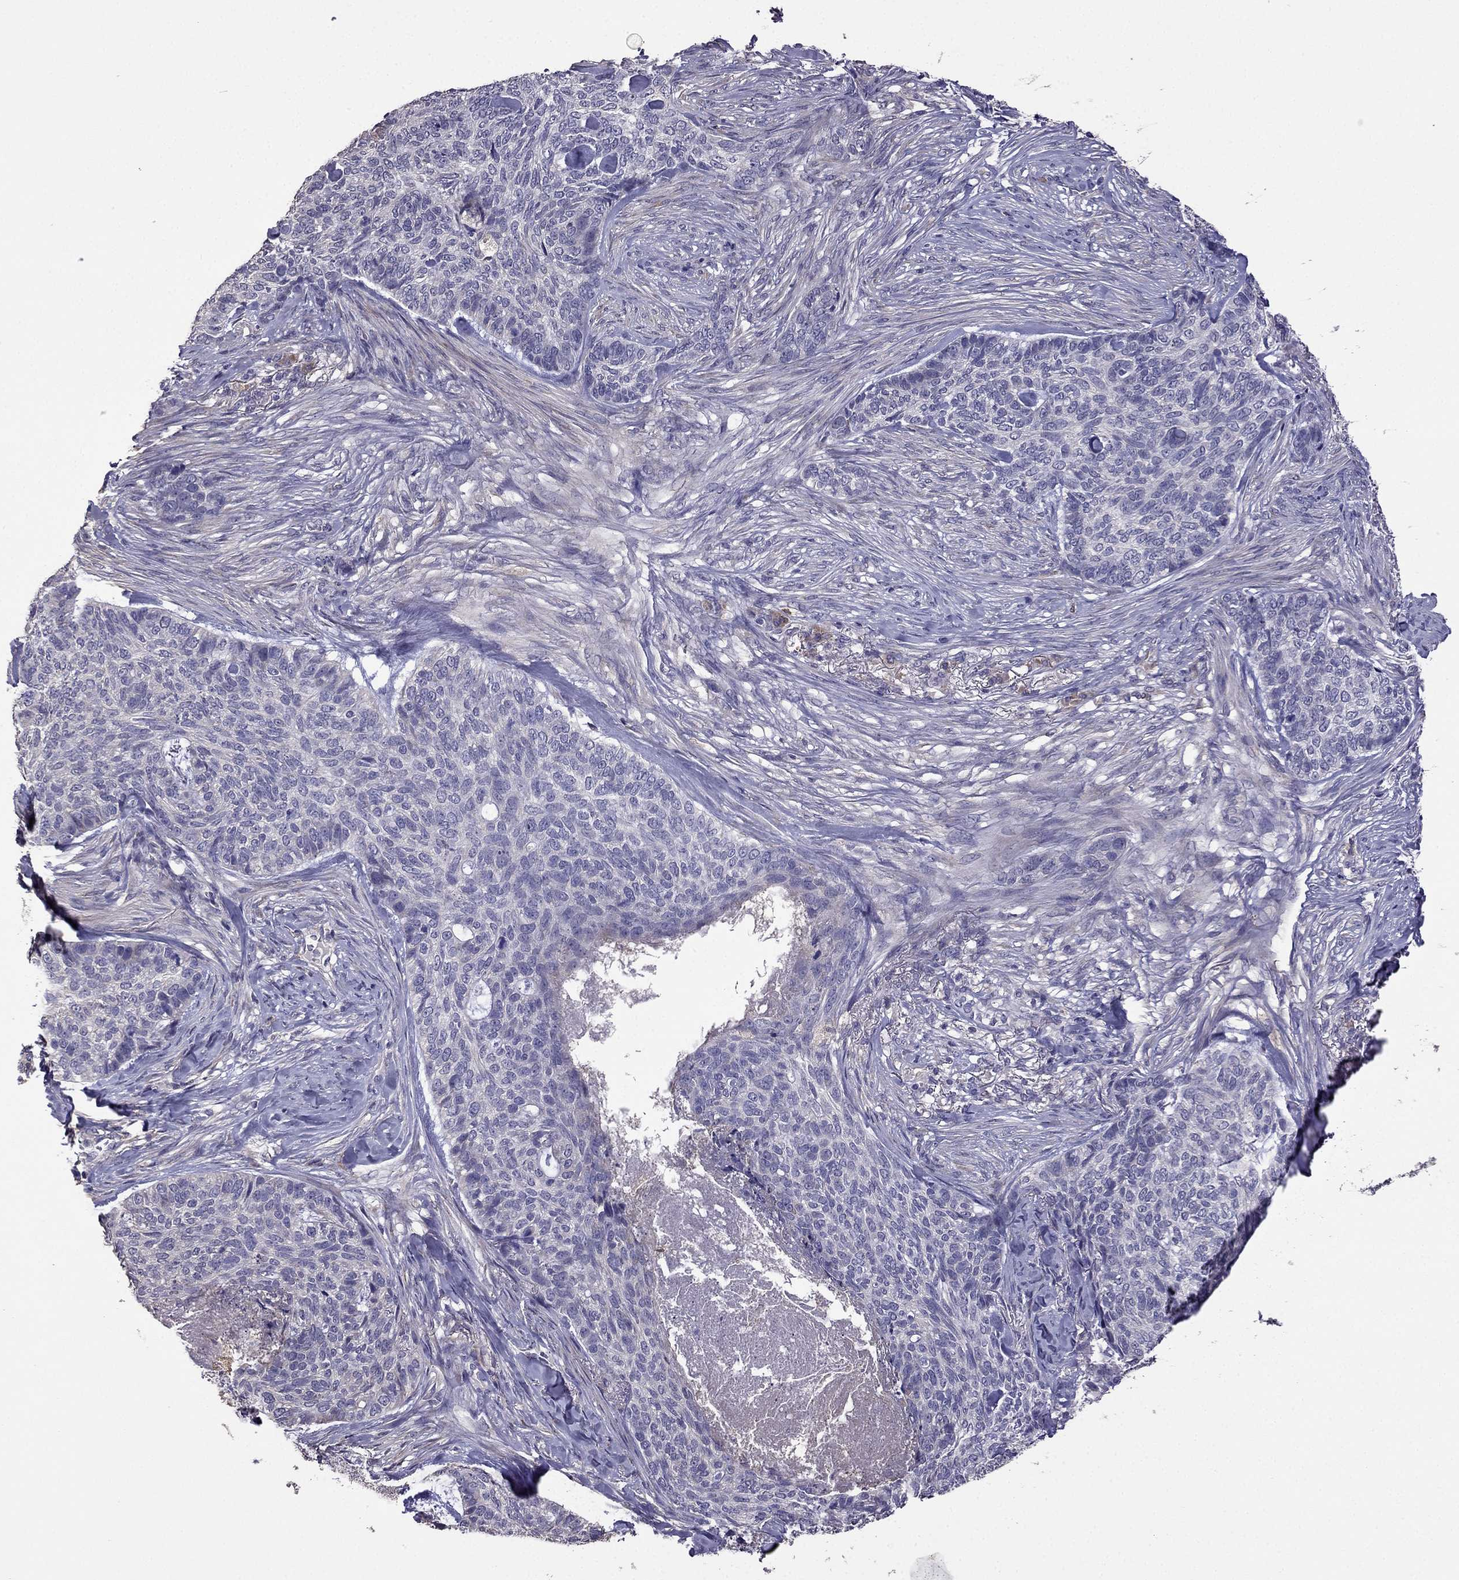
{"staining": {"intensity": "negative", "quantity": "none", "location": "none"}, "tissue": "skin cancer", "cell_type": "Tumor cells", "image_type": "cancer", "snomed": [{"axis": "morphology", "description": "Basal cell carcinoma"}, {"axis": "topography", "description": "Skin"}], "caption": "A photomicrograph of human skin cancer is negative for staining in tumor cells.", "gene": "CDH9", "patient": {"sex": "female", "age": 69}}